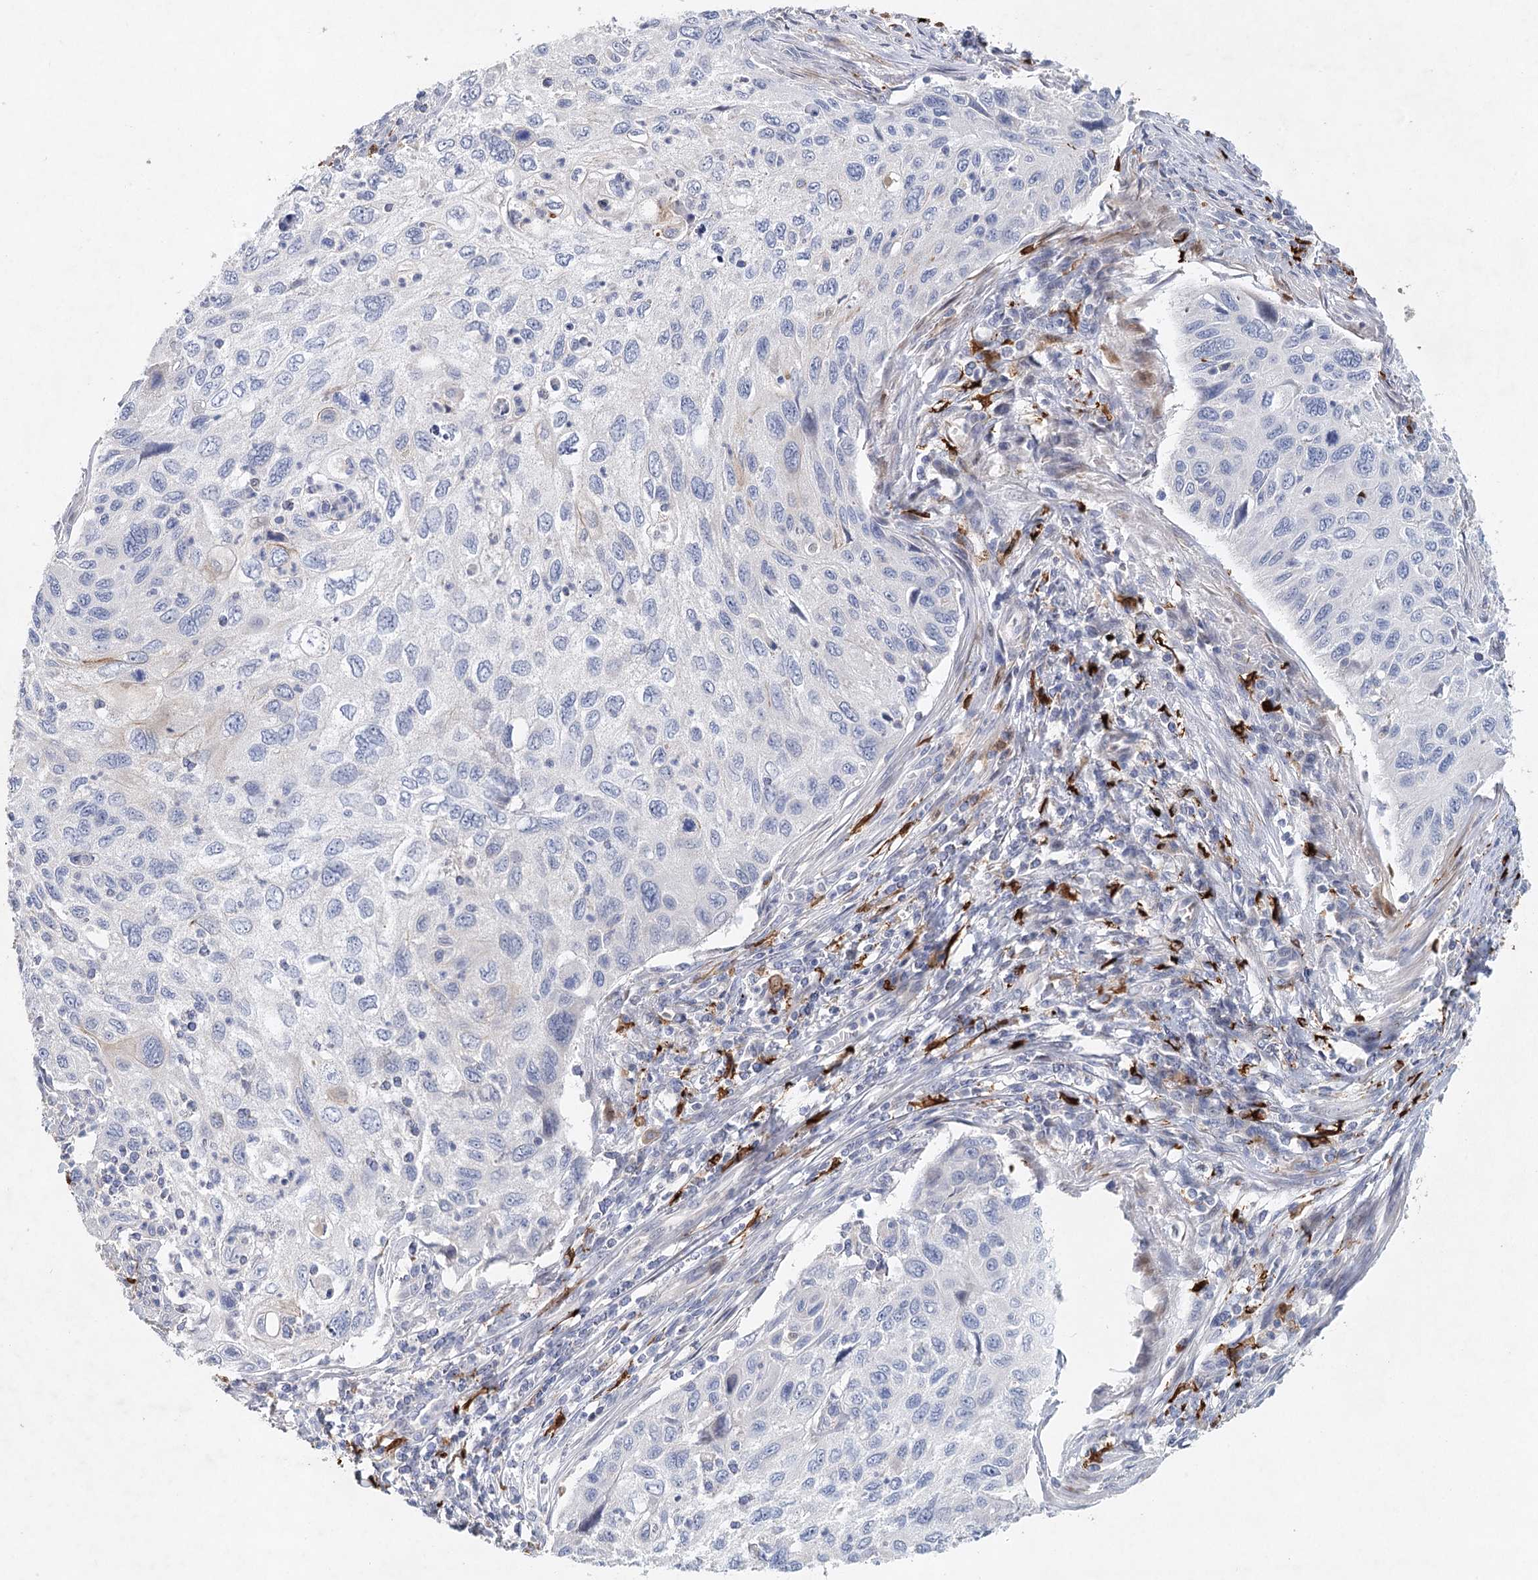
{"staining": {"intensity": "negative", "quantity": "none", "location": "none"}, "tissue": "cervical cancer", "cell_type": "Tumor cells", "image_type": "cancer", "snomed": [{"axis": "morphology", "description": "Squamous cell carcinoma, NOS"}, {"axis": "topography", "description": "Cervix"}], "caption": "Protein analysis of cervical cancer (squamous cell carcinoma) exhibits no significant expression in tumor cells.", "gene": "SLC19A3", "patient": {"sex": "female", "age": 70}}